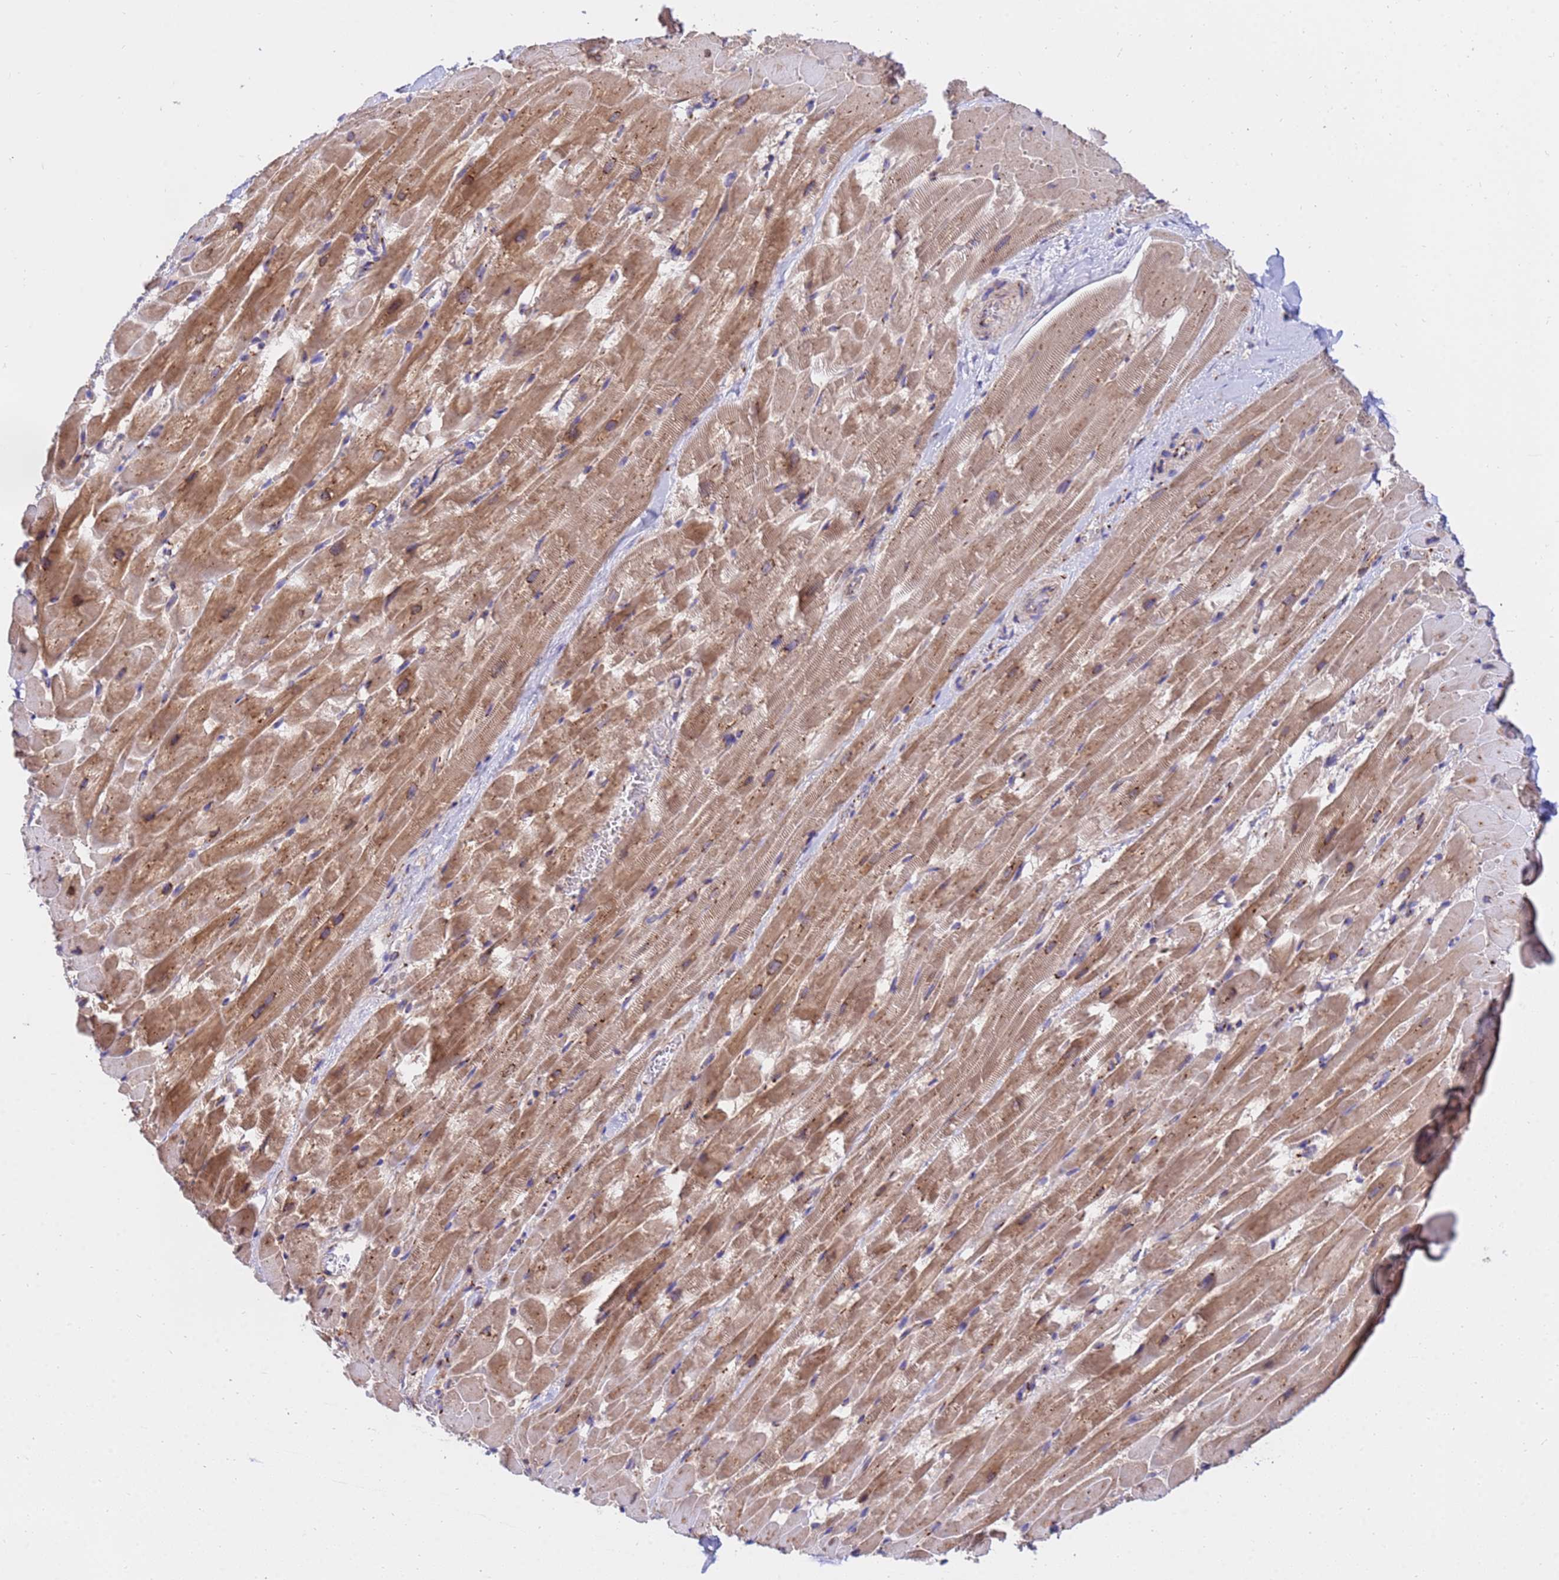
{"staining": {"intensity": "moderate", "quantity": "25%-75%", "location": "cytoplasmic/membranous"}, "tissue": "heart muscle", "cell_type": "Cardiomyocytes", "image_type": "normal", "snomed": [{"axis": "morphology", "description": "Normal tissue, NOS"}, {"axis": "topography", "description": "Heart"}], "caption": "Heart muscle stained for a protein (brown) exhibits moderate cytoplasmic/membranous positive staining in approximately 25%-75% of cardiomyocytes.", "gene": "HPS3", "patient": {"sex": "male", "age": 37}}